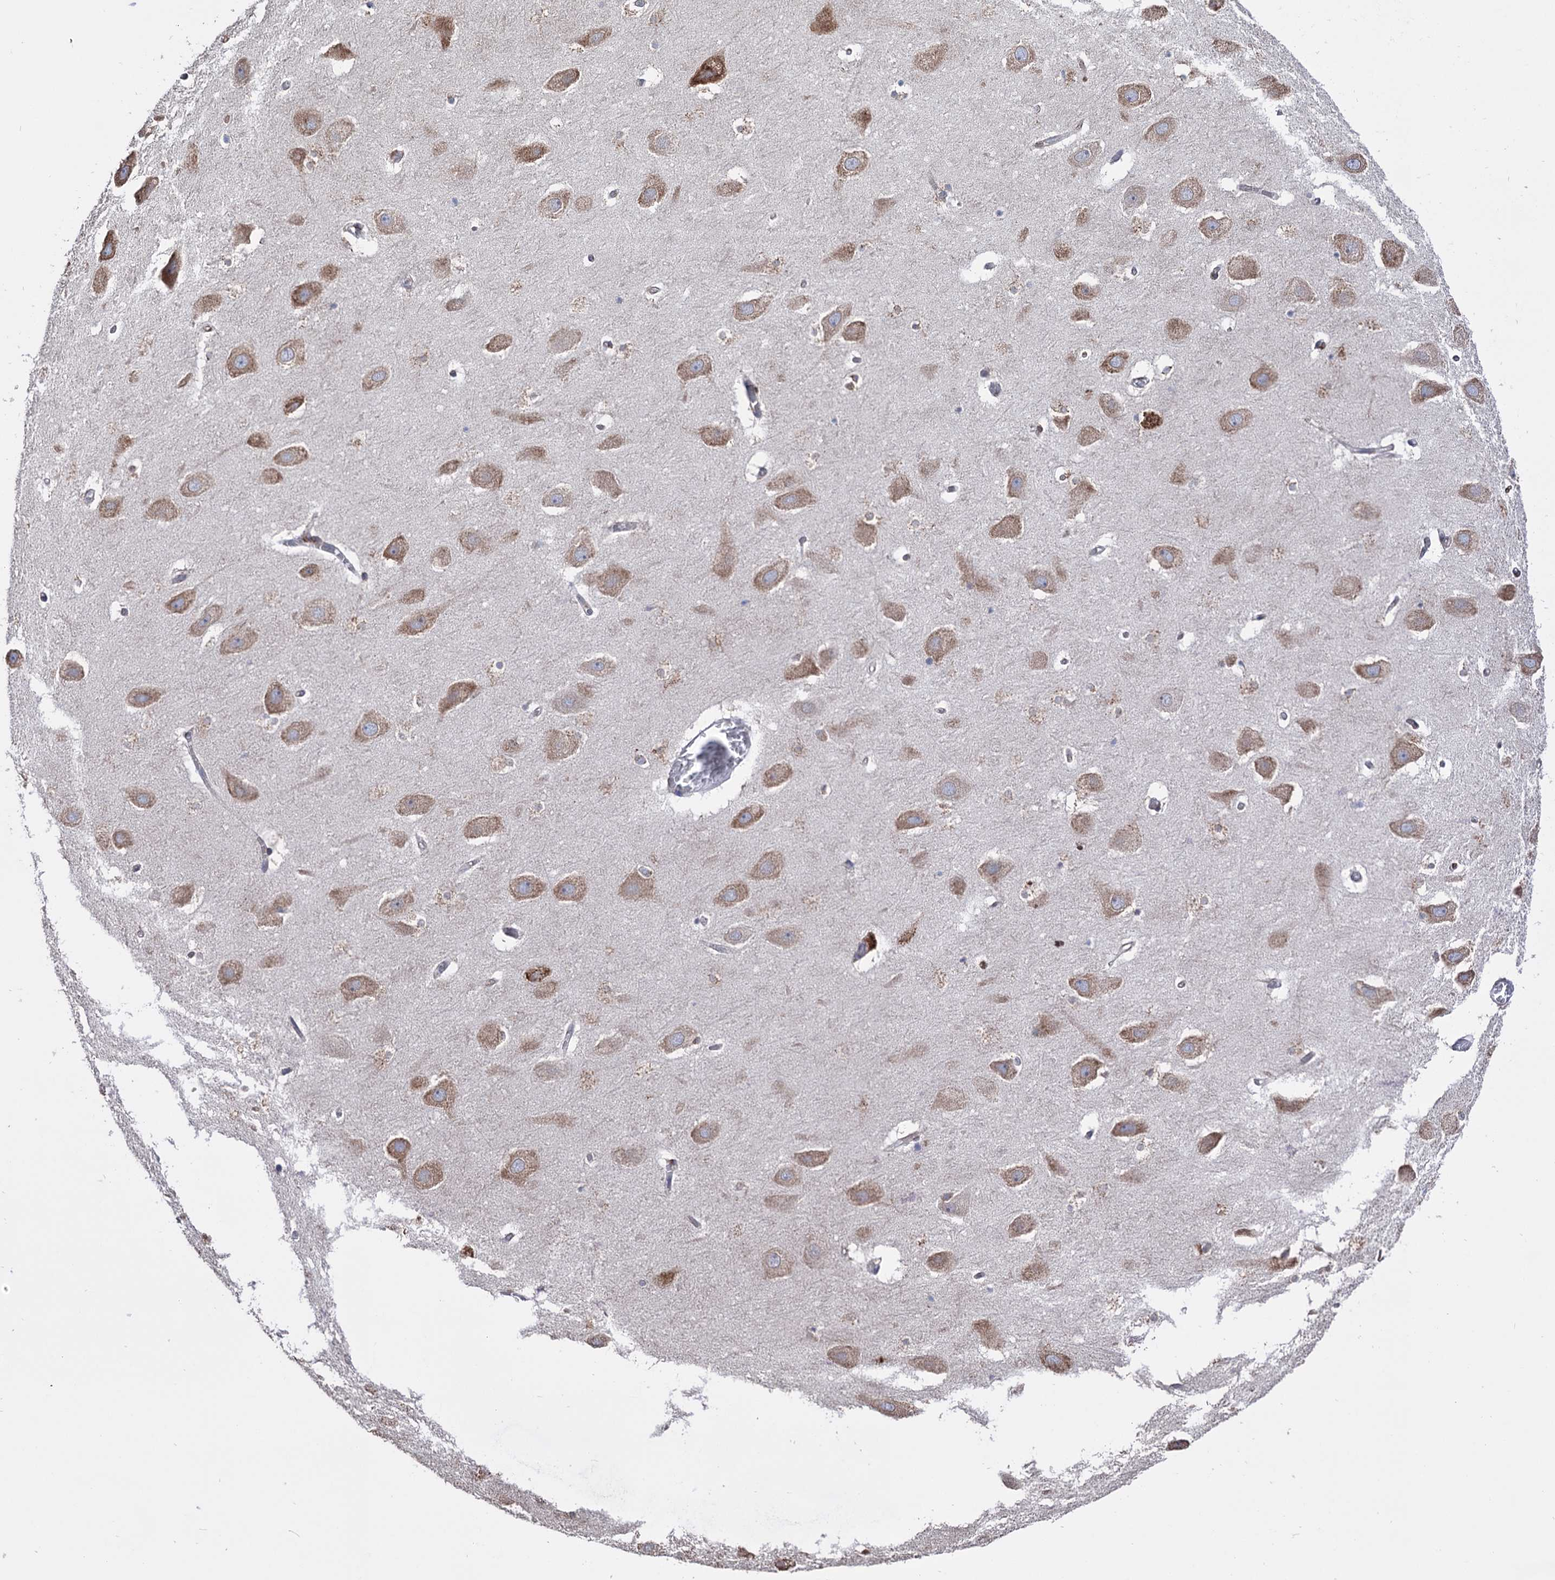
{"staining": {"intensity": "negative", "quantity": "none", "location": "none"}, "tissue": "hippocampus", "cell_type": "Glial cells", "image_type": "normal", "snomed": [{"axis": "morphology", "description": "Normal tissue, NOS"}, {"axis": "topography", "description": "Hippocampus"}], "caption": "Immunohistochemistry of unremarkable hippocampus shows no positivity in glial cells.", "gene": "CDAN1", "patient": {"sex": "female", "age": 52}}